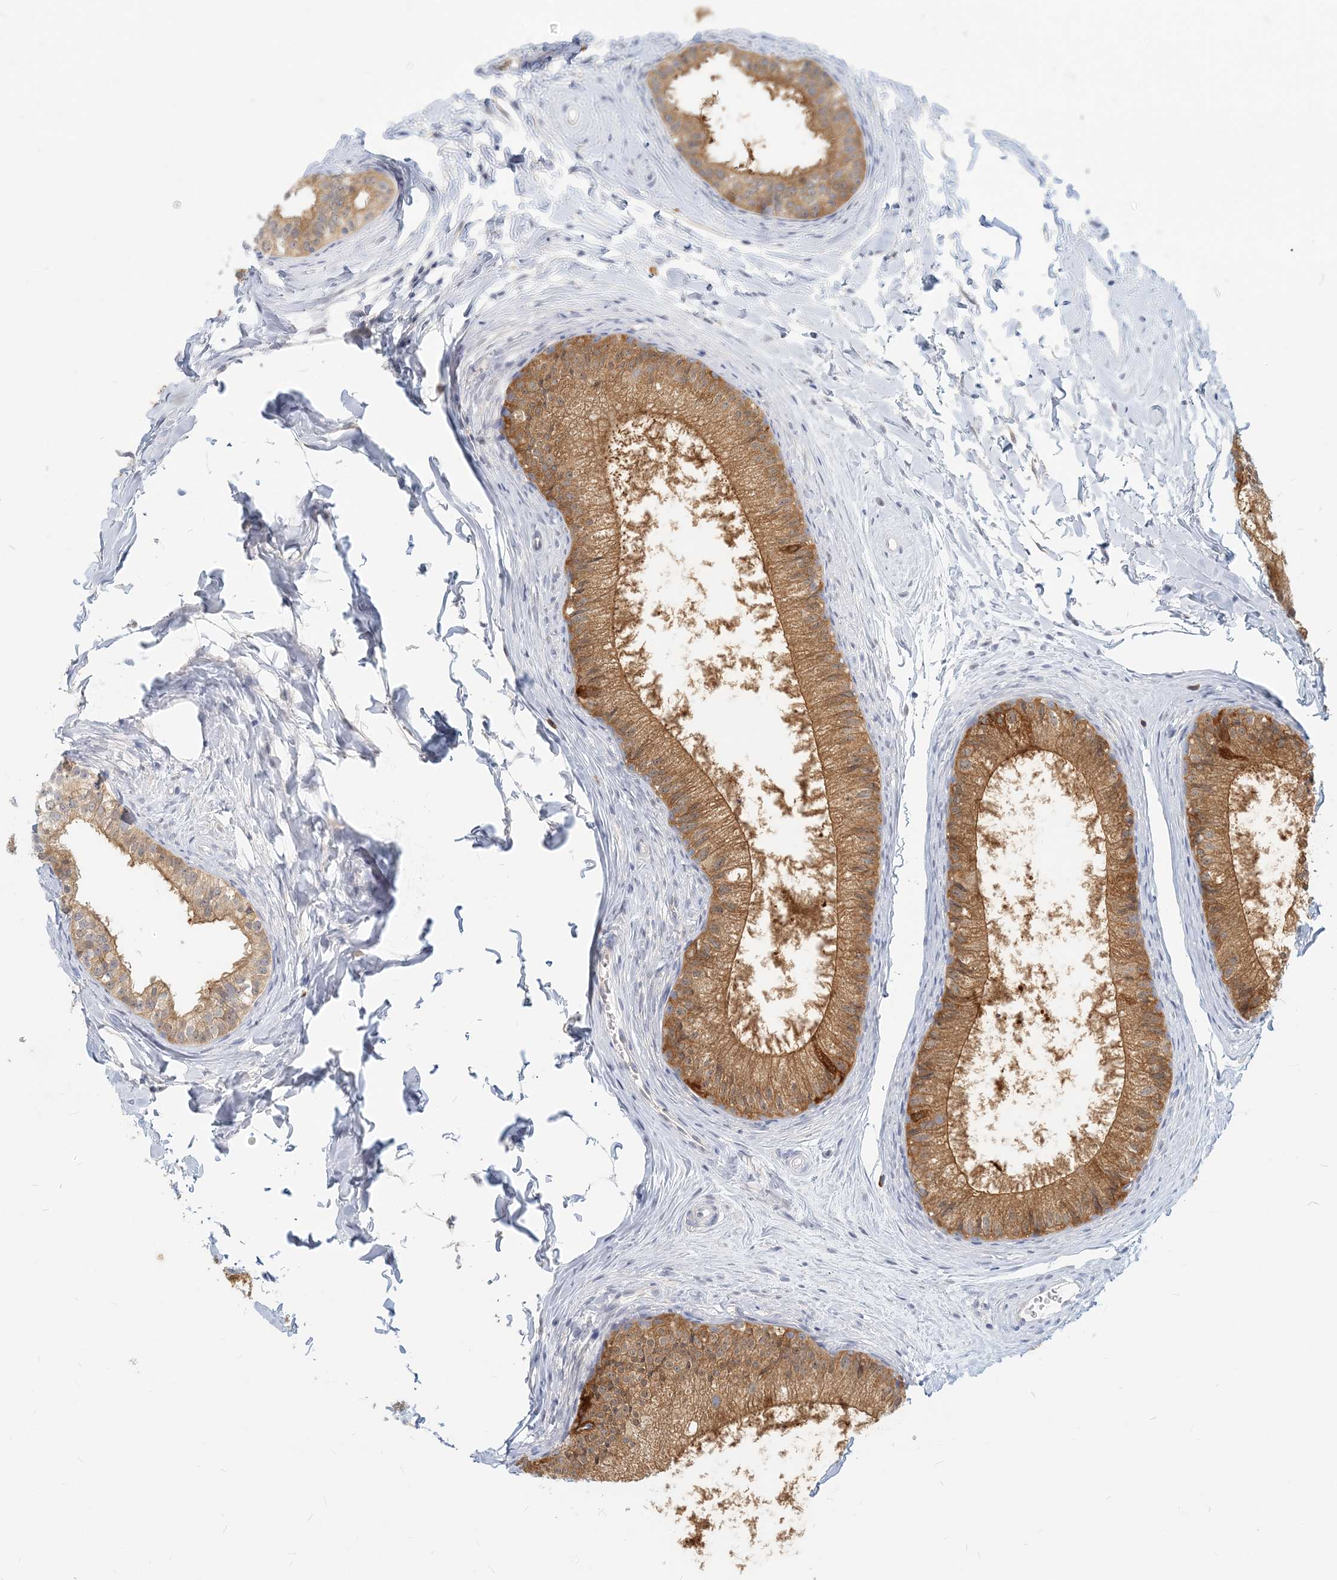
{"staining": {"intensity": "moderate", "quantity": ">75%", "location": "cytoplasmic/membranous"}, "tissue": "epididymis", "cell_type": "Glandular cells", "image_type": "normal", "snomed": [{"axis": "morphology", "description": "Normal tissue, NOS"}, {"axis": "topography", "description": "Epididymis"}], "caption": "Immunohistochemical staining of unremarkable human epididymis exhibits medium levels of moderate cytoplasmic/membranous staining in about >75% of glandular cells. Immunohistochemistry stains the protein of interest in brown and the nuclei are stained blue.", "gene": "GMPPA", "patient": {"sex": "male", "age": 34}}